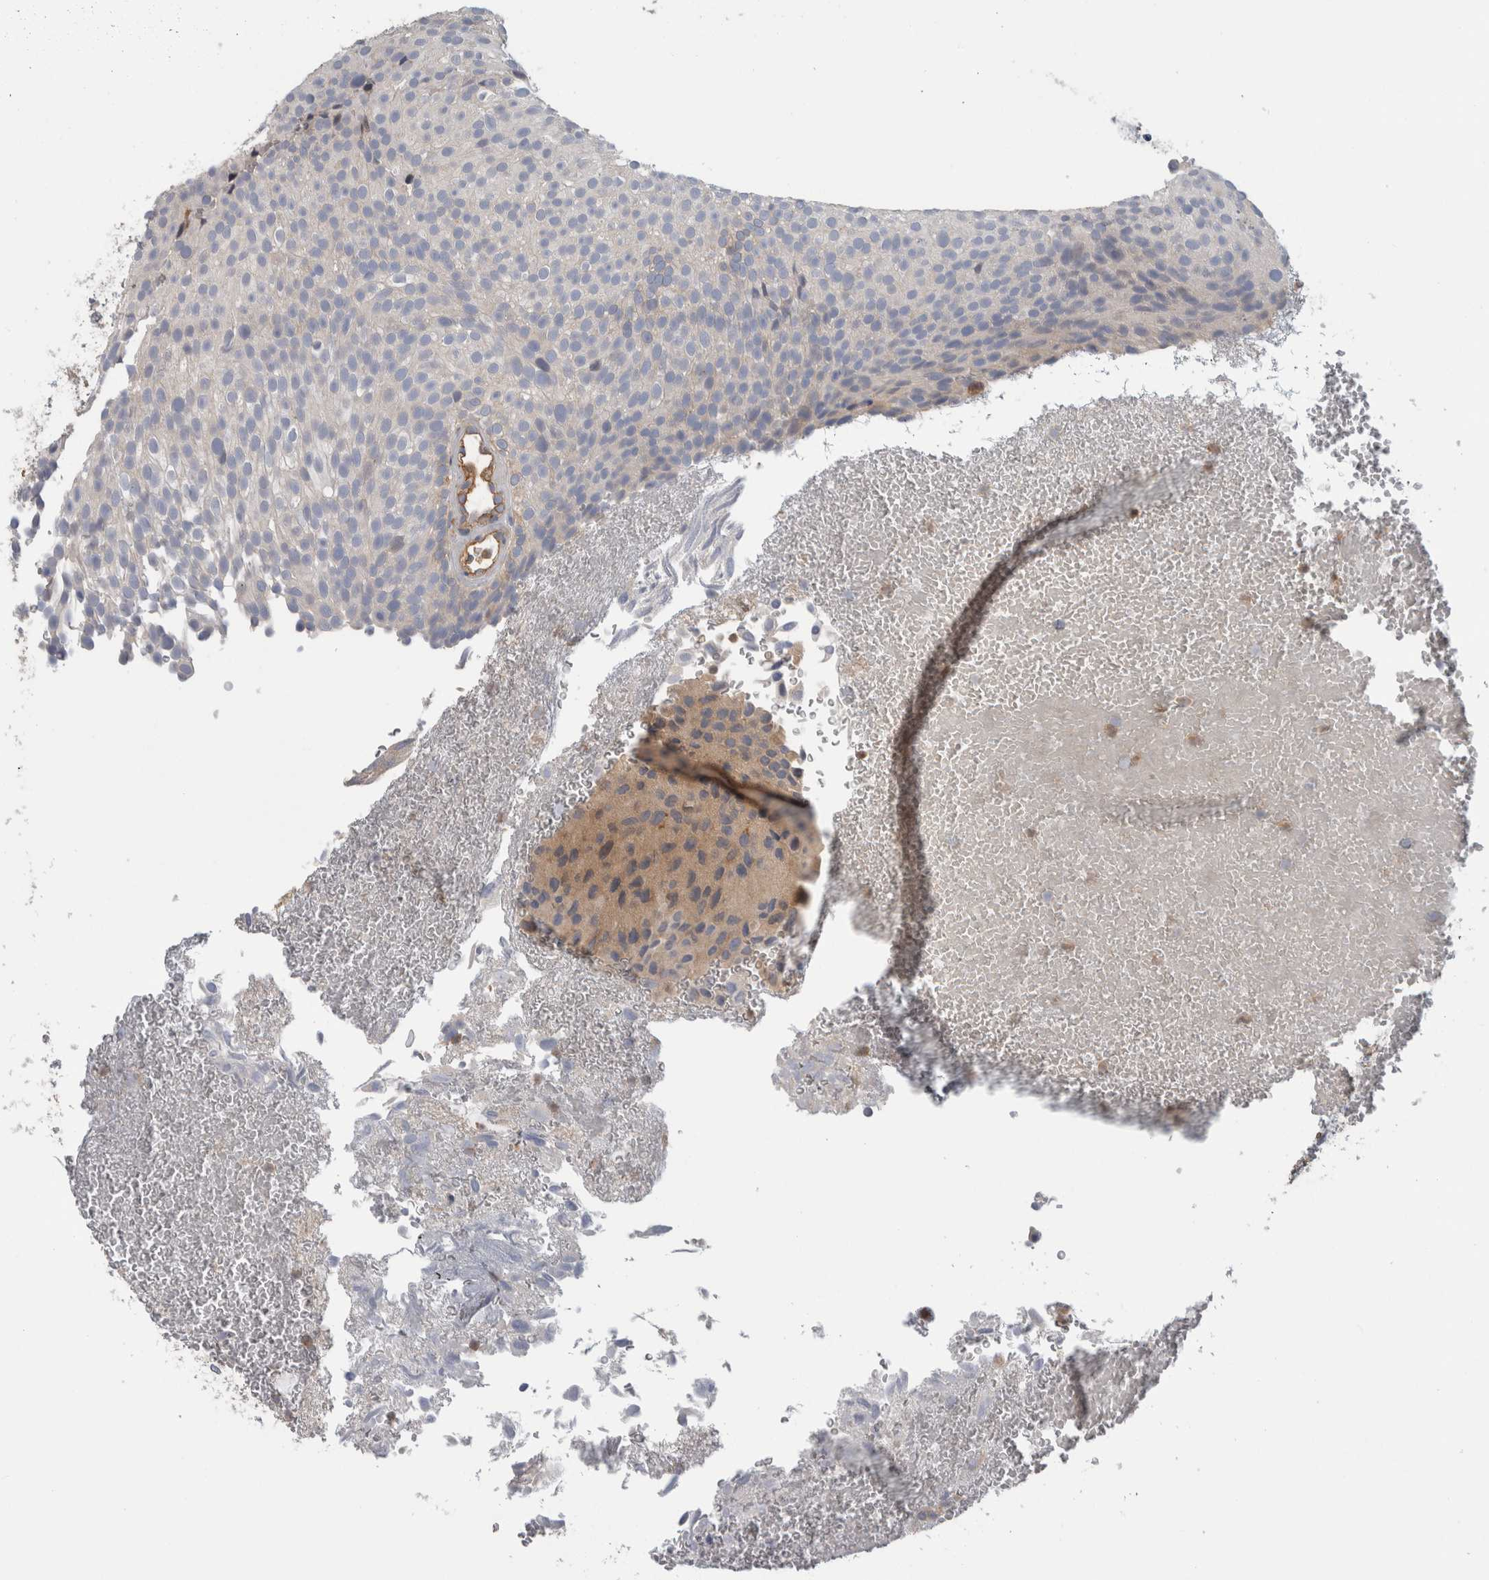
{"staining": {"intensity": "negative", "quantity": "none", "location": "none"}, "tissue": "urothelial cancer", "cell_type": "Tumor cells", "image_type": "cancer", "snomed": [{"axis": "morphology", "description": "Urothelial carcinoma, Low grade"}, {"axis": "topography", "description": "Urinary bladder"}], "caption": "This histopathology image is of low-grade urothelial carcinoma stained with immunohistochemistry to label a protein in brown with the nuclei are counter-stained blue. There is no positivity in tumor cells.", "gene": "CD59", "patient": {"sex": "male", "age": 78}}